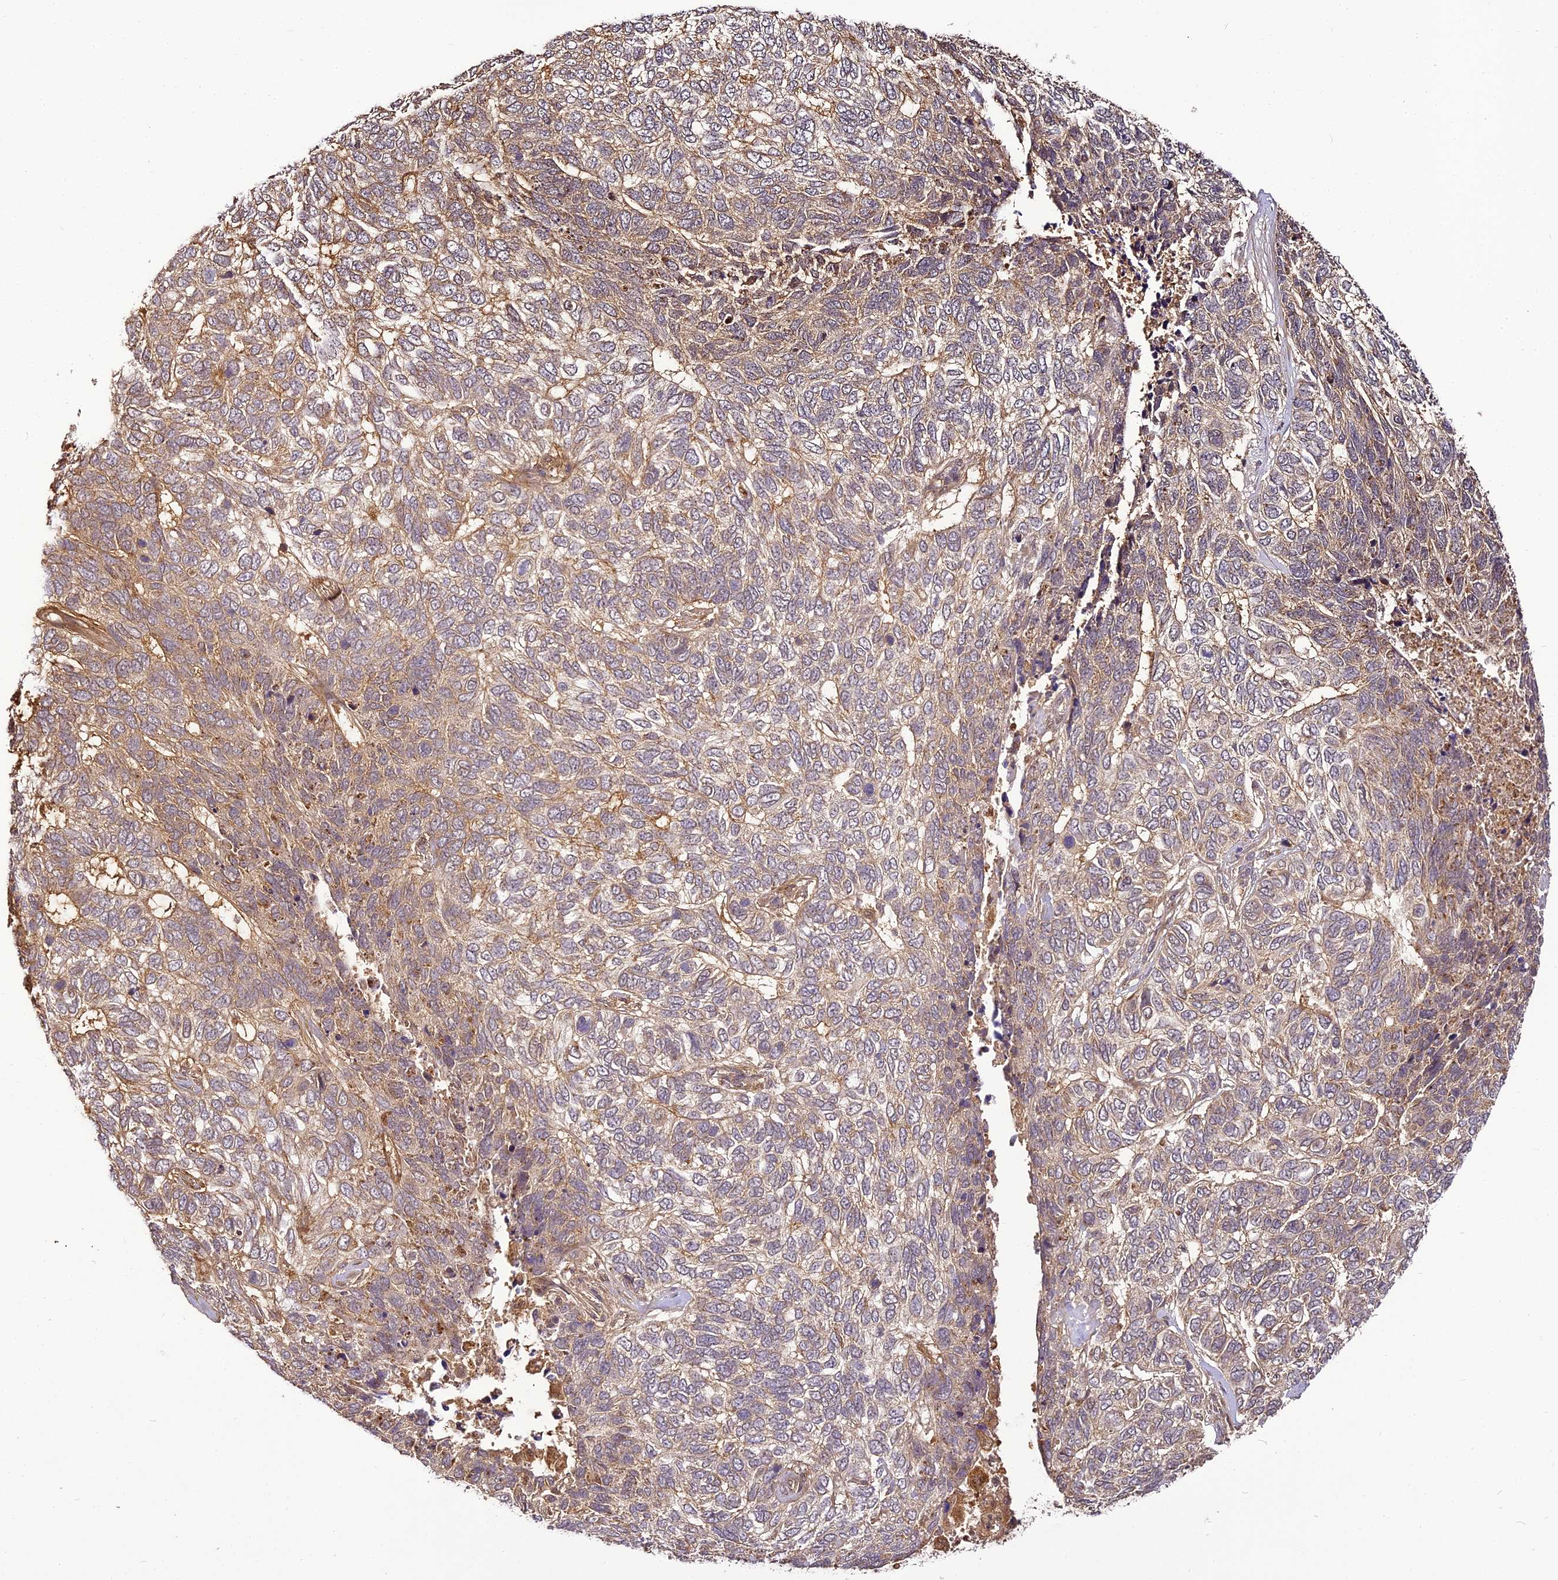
{"staining": {"intensity": "weak", "quantity": "25%-75%", "location": "cytoplasmic/membranous"}, "tissue": "skin cancer", "cell_type": "Tumor cells", "image_type": "cancer", "snomed": [{"axis": "morphology", "description": "Basal cell carcinoma"}, {"axis": "topography", "description": "Skin"}], "caption": "IHC histopathology image of neoplastic tissue: human skin cancer (basal cell carcinoma) stained using immunohistochemistry displays low levels of weak protein expression localized specifically in the cytoplasmic/membranous of tumor cells, appearing as a cytoplasmic/membranous brown color.", "gene": "BCDIN3D", "patient": {"sex": "female", "age": 65}}